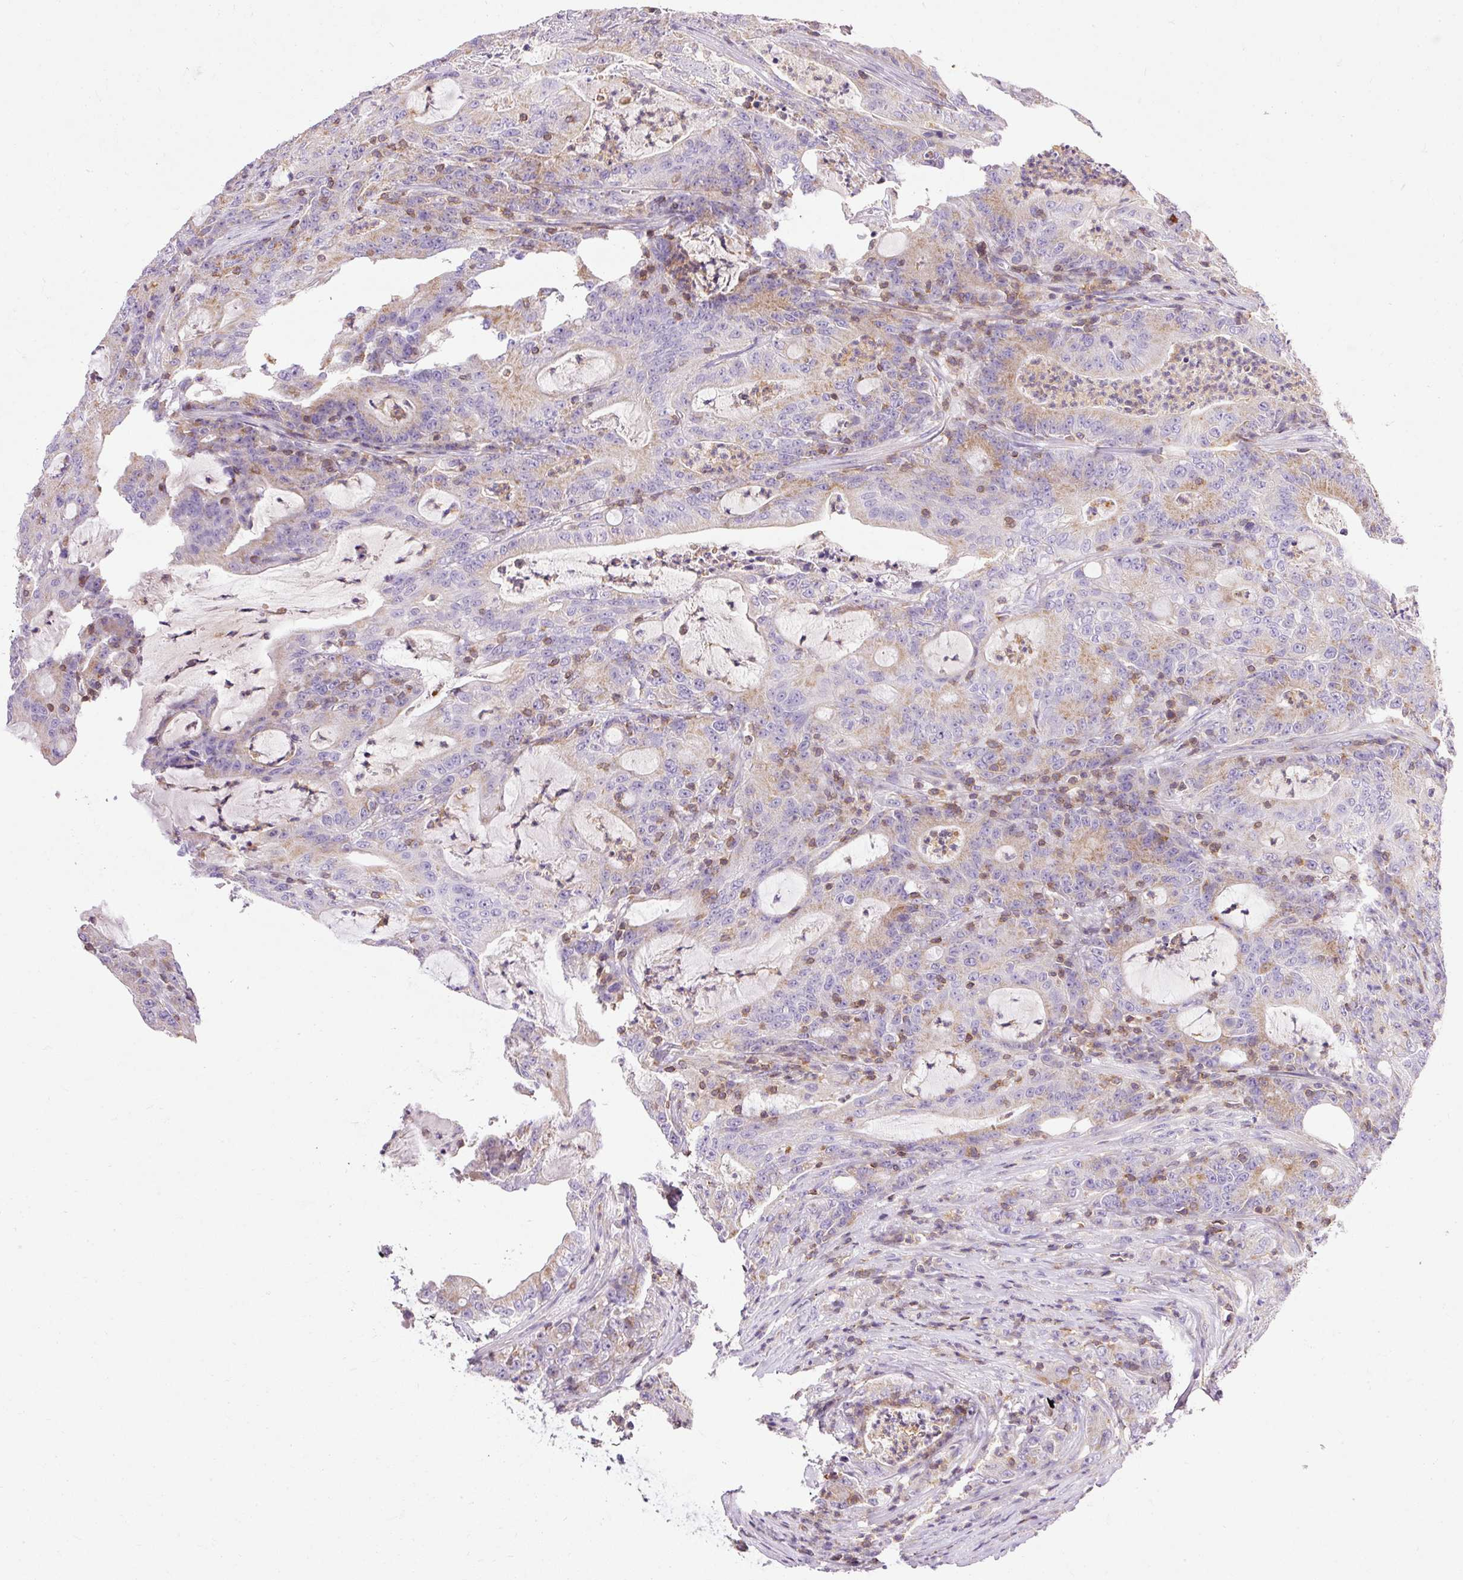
{"staining": {"intensity": "weak", "quantity": "<25%", "location": "cytoplasmic/membranous"}, "tissue": "colorectal cancer", "cell_type": "Tumor cells", "image_type": "cancer", "snomed": [{"axis": "morphology", "description": "Adenocarcinoma, NOS"}, {"axis": "topography", "description": "Colon"}], "caption": "Tumor cells show no significant protein staining in colorectal adenocarcinoma.", "gene": "IMMT", "patient": {"sex": "male", "age": 83}}